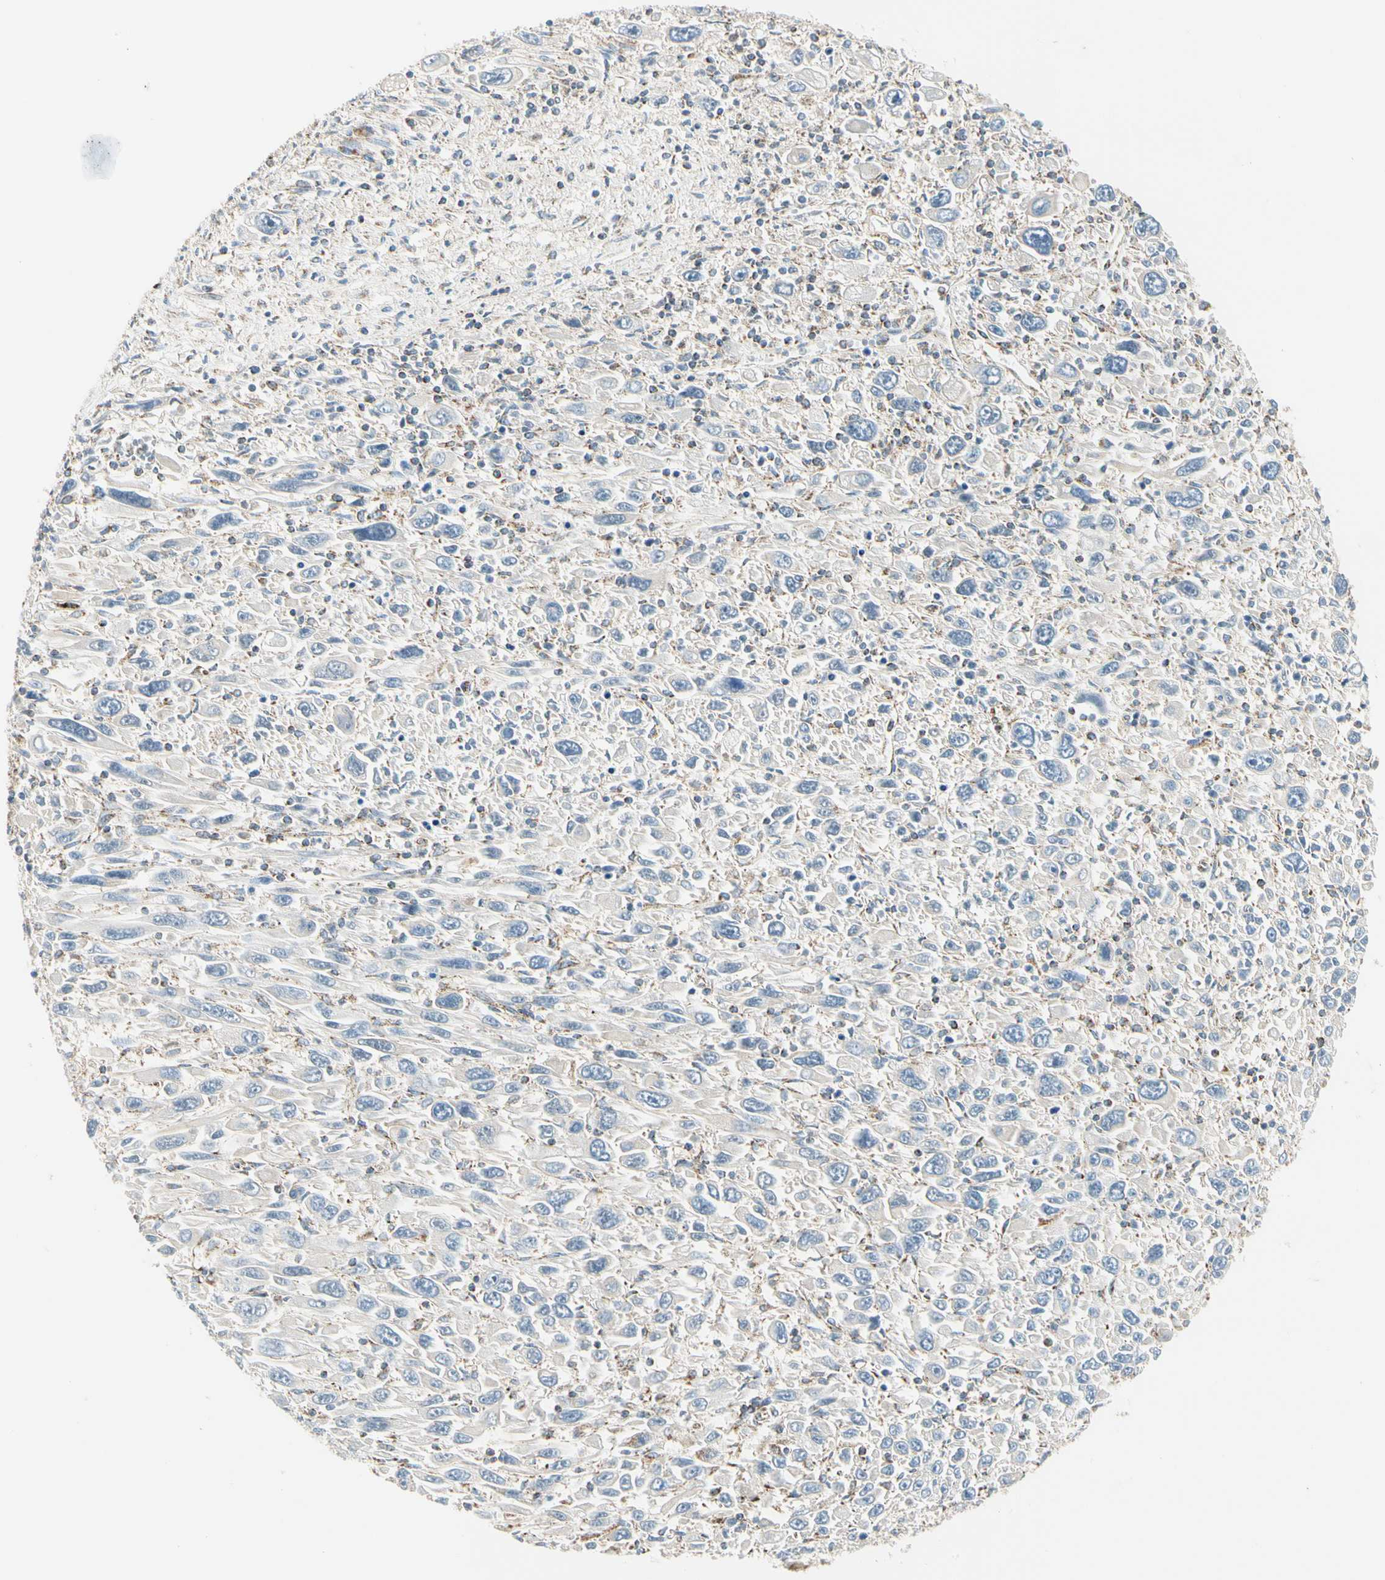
{"staining": {"intensity": "negative", "quantity": "none", "location": "none"}, "tissue": "melanoma", "cell_type": "Tumor cells", "image_type": "cancer", "snomed": [{"axis": "morphology", "description": "Malignant melanoma, Metastatic site"}, {"axis": "topography", "description": "Skin"}], "caption": "DAB (3,3'-diaminobenzidine) immunohistochemical staining of human malignant melanoma (metastatic site) displays no significant positivity in tumor cells.", "gene": "TBC1D10A", "patient": {"sex": "female", "age": 56}}